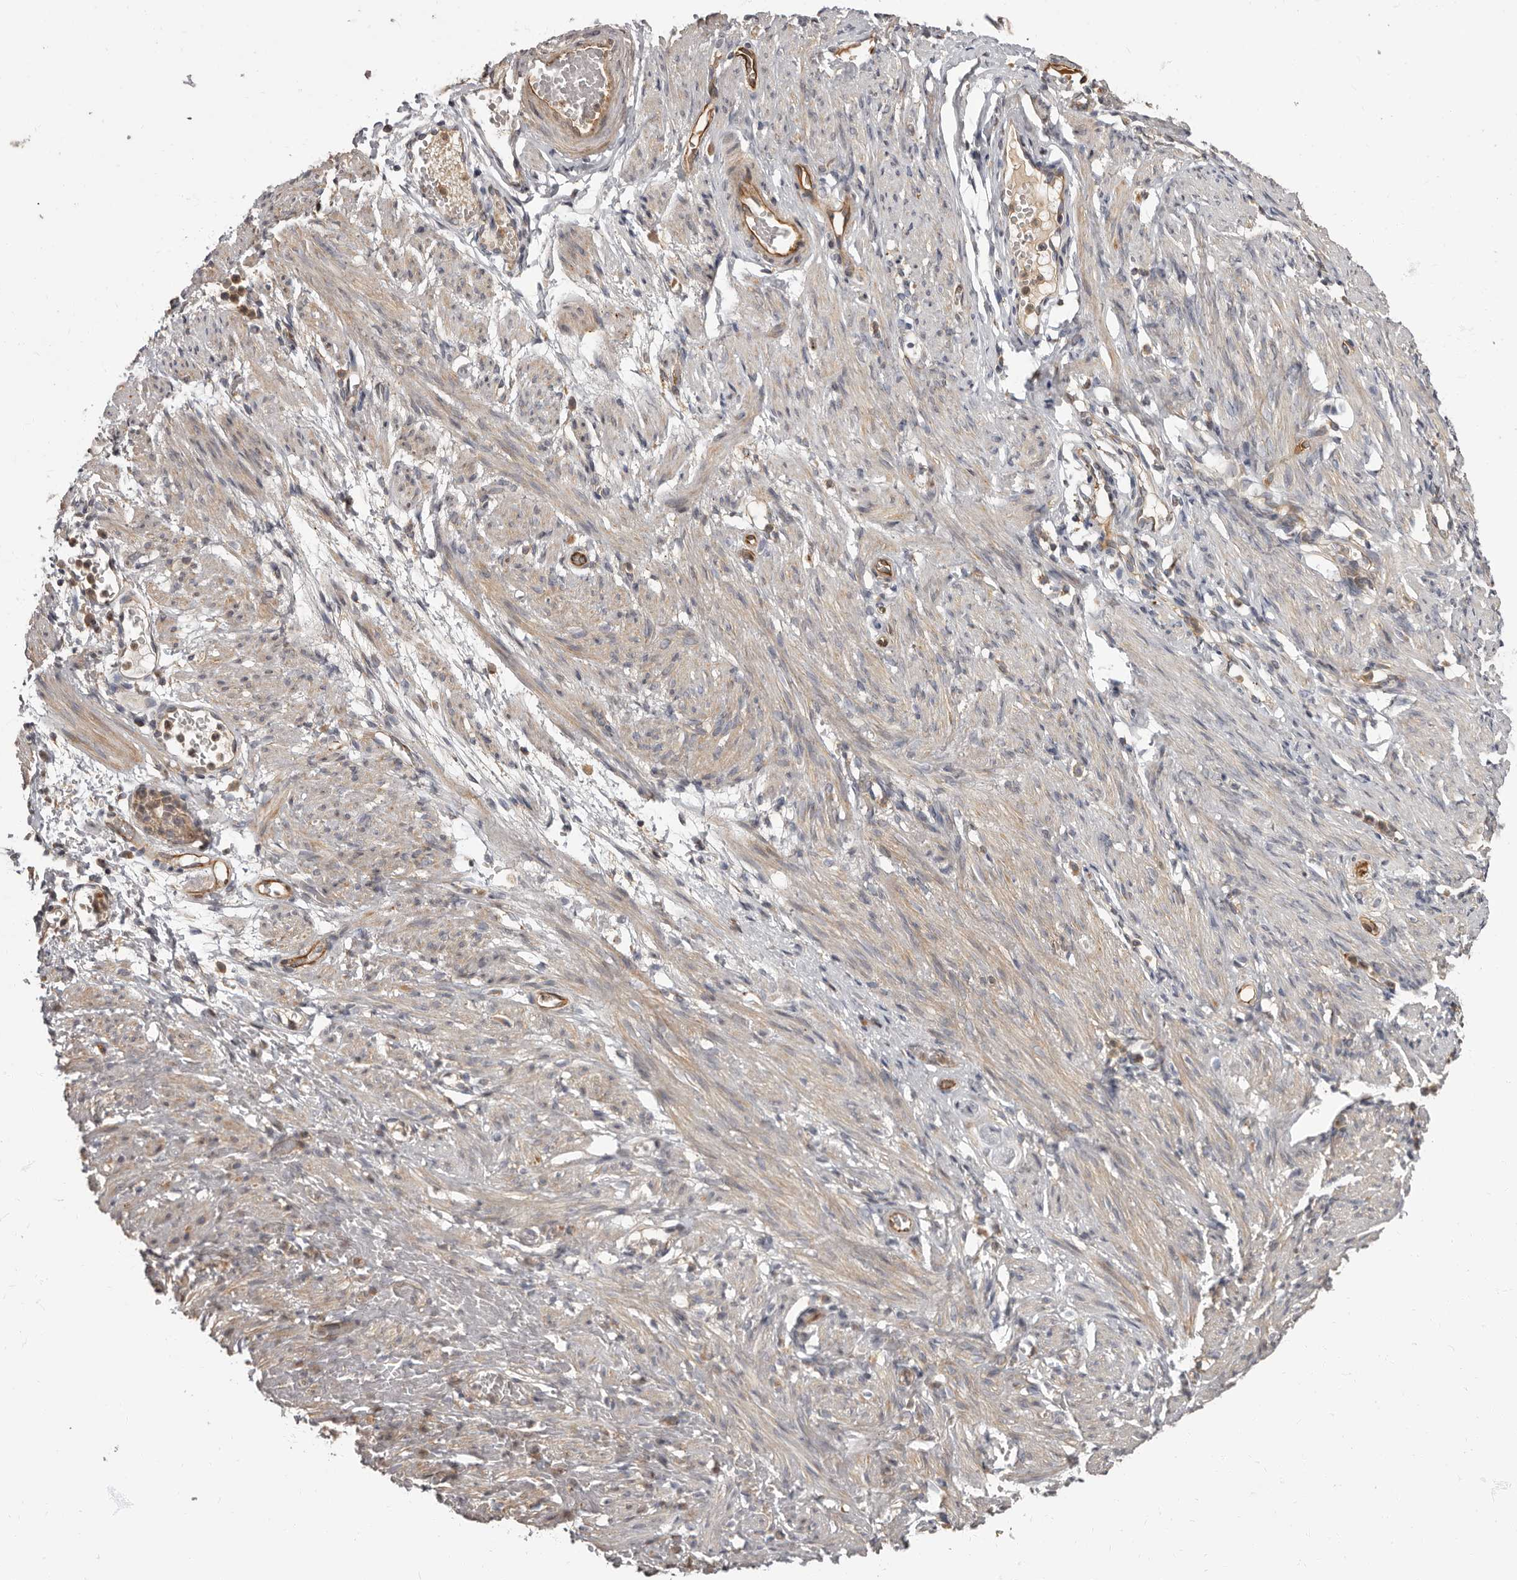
{"staining": {"intensity": "weak", "quantity": ">75%", "location": "cytoplasmic/membranous"}, "tissue": "adipose tissue", "cell_type": "Adipocytes", "image_type": "normal", "snomed": [{"axis": "morphology", "description": "Normal tissue, NOS"}, {"axis": "topography", "description": "Smooth muscle"}, {"axis": "topography", "description": "Peripheral nerve tissue"}], "caption": "A micrograph showing weak cytoplasmic/membranous positivity in approximately >75% of adipocytes in benign adipose tissue, as visualized by brown immunohistochemical staining.", "gene": "ADCY2", "patient": {"sex": "female", "age": 39}}